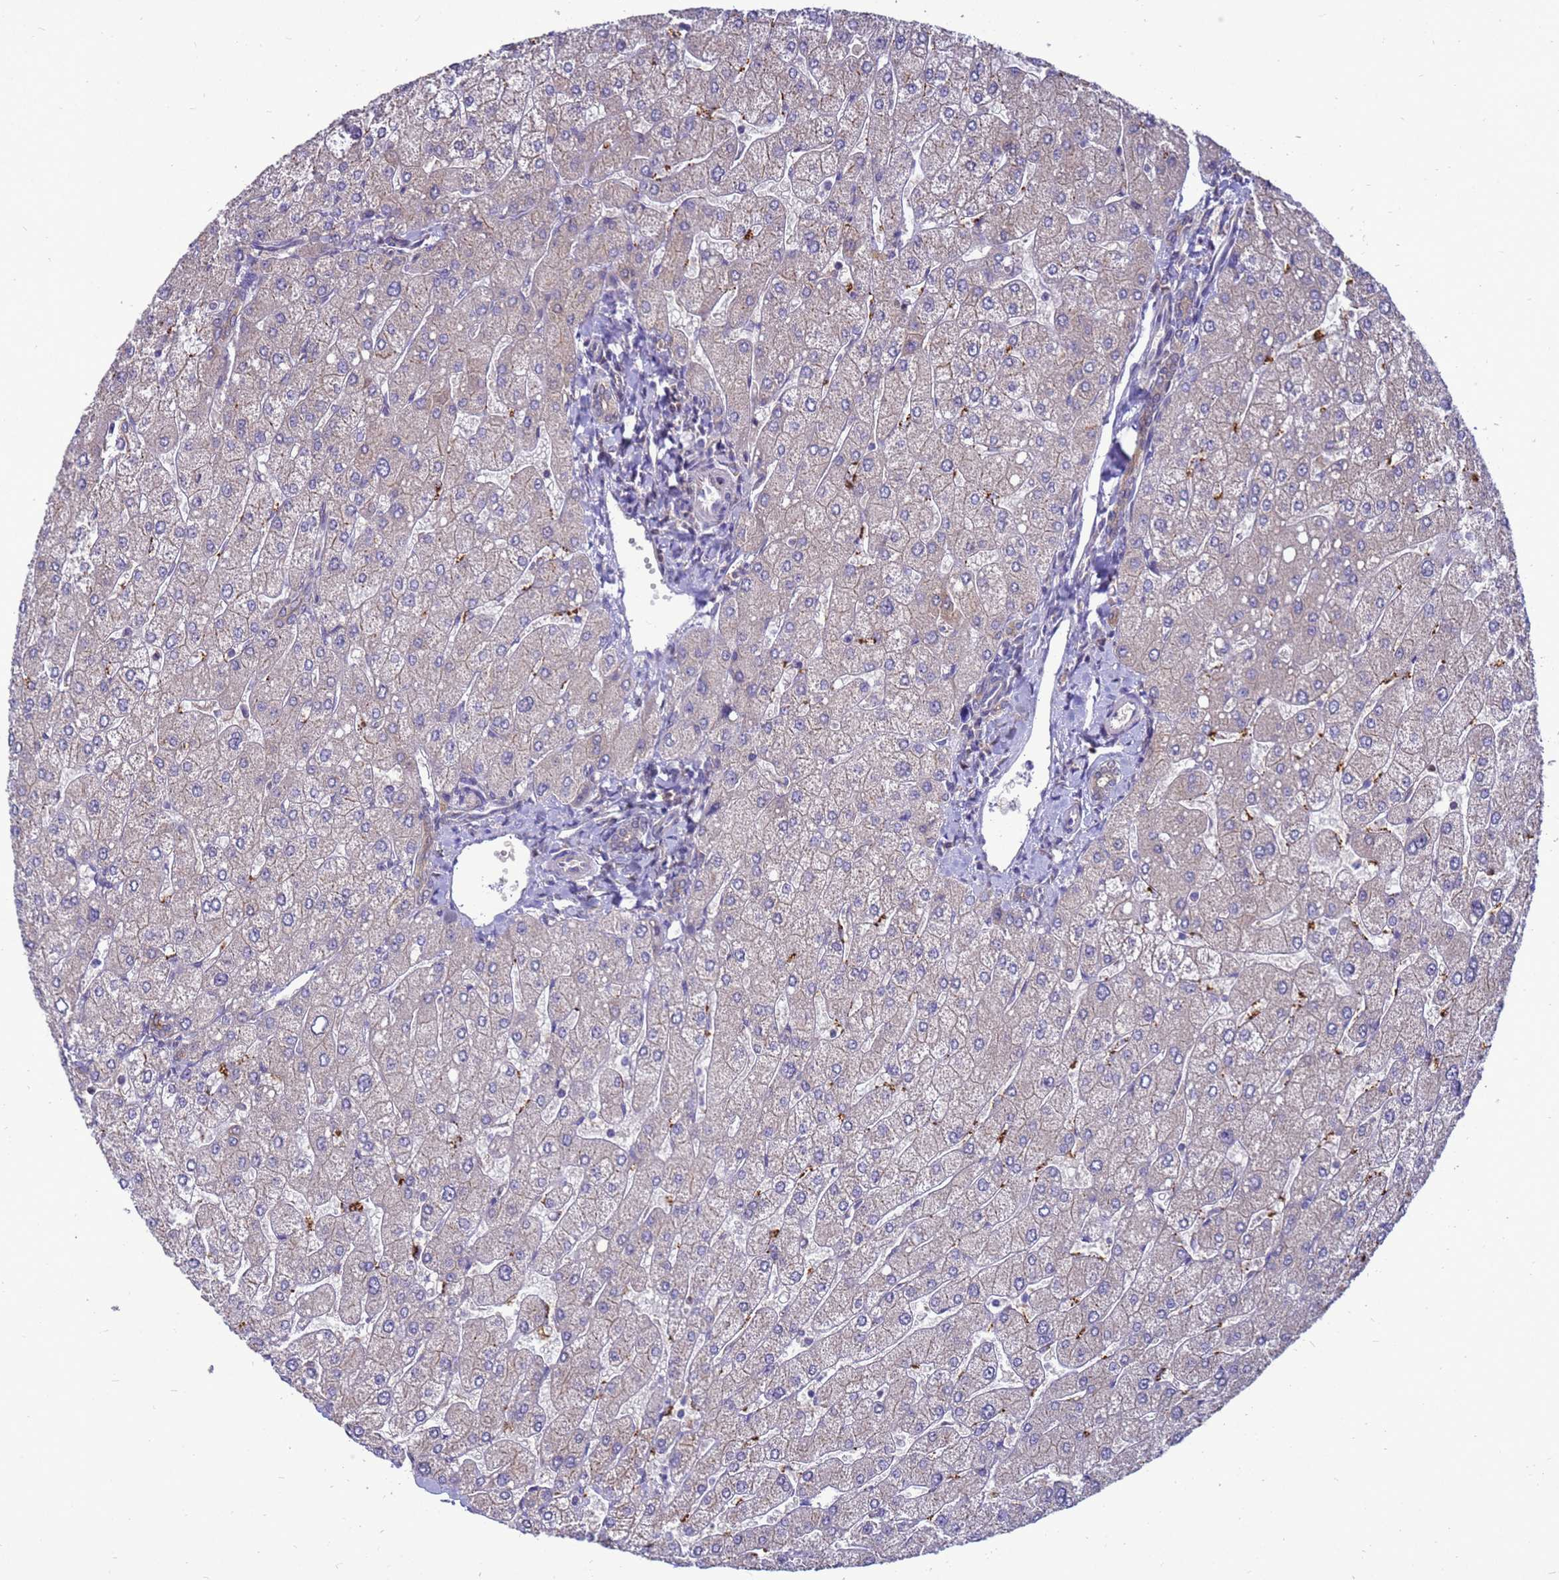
{"staining": {"intensity": "weak", "quantity": "25%-75%", "location": "cytoplasmic/membranous"}, "tissue": "liver", "cell_type": "Cholangiocytes", "image_type": "normal", "snomed": [{"axis": "morphology", "description": "Normal tissue, NOS"}, {"axis": "topography", "description": "Liver"}], "caption": "DAB (3,3'-diaminobenzidine) immunohistochemical staining of unremarkable human liver demonstrates weak cytoplasmic/membranous protein positivity in approximately 25%-75% of cholangiocytes. (Stains: DAB (3,3'-diaminobenzidine) in brown, nuclei in blue, Microscopy: brightfield microscopy at high magnification).", "gene": "EIF4EBP3", "patient": {"sex": "male", "age": 55}}